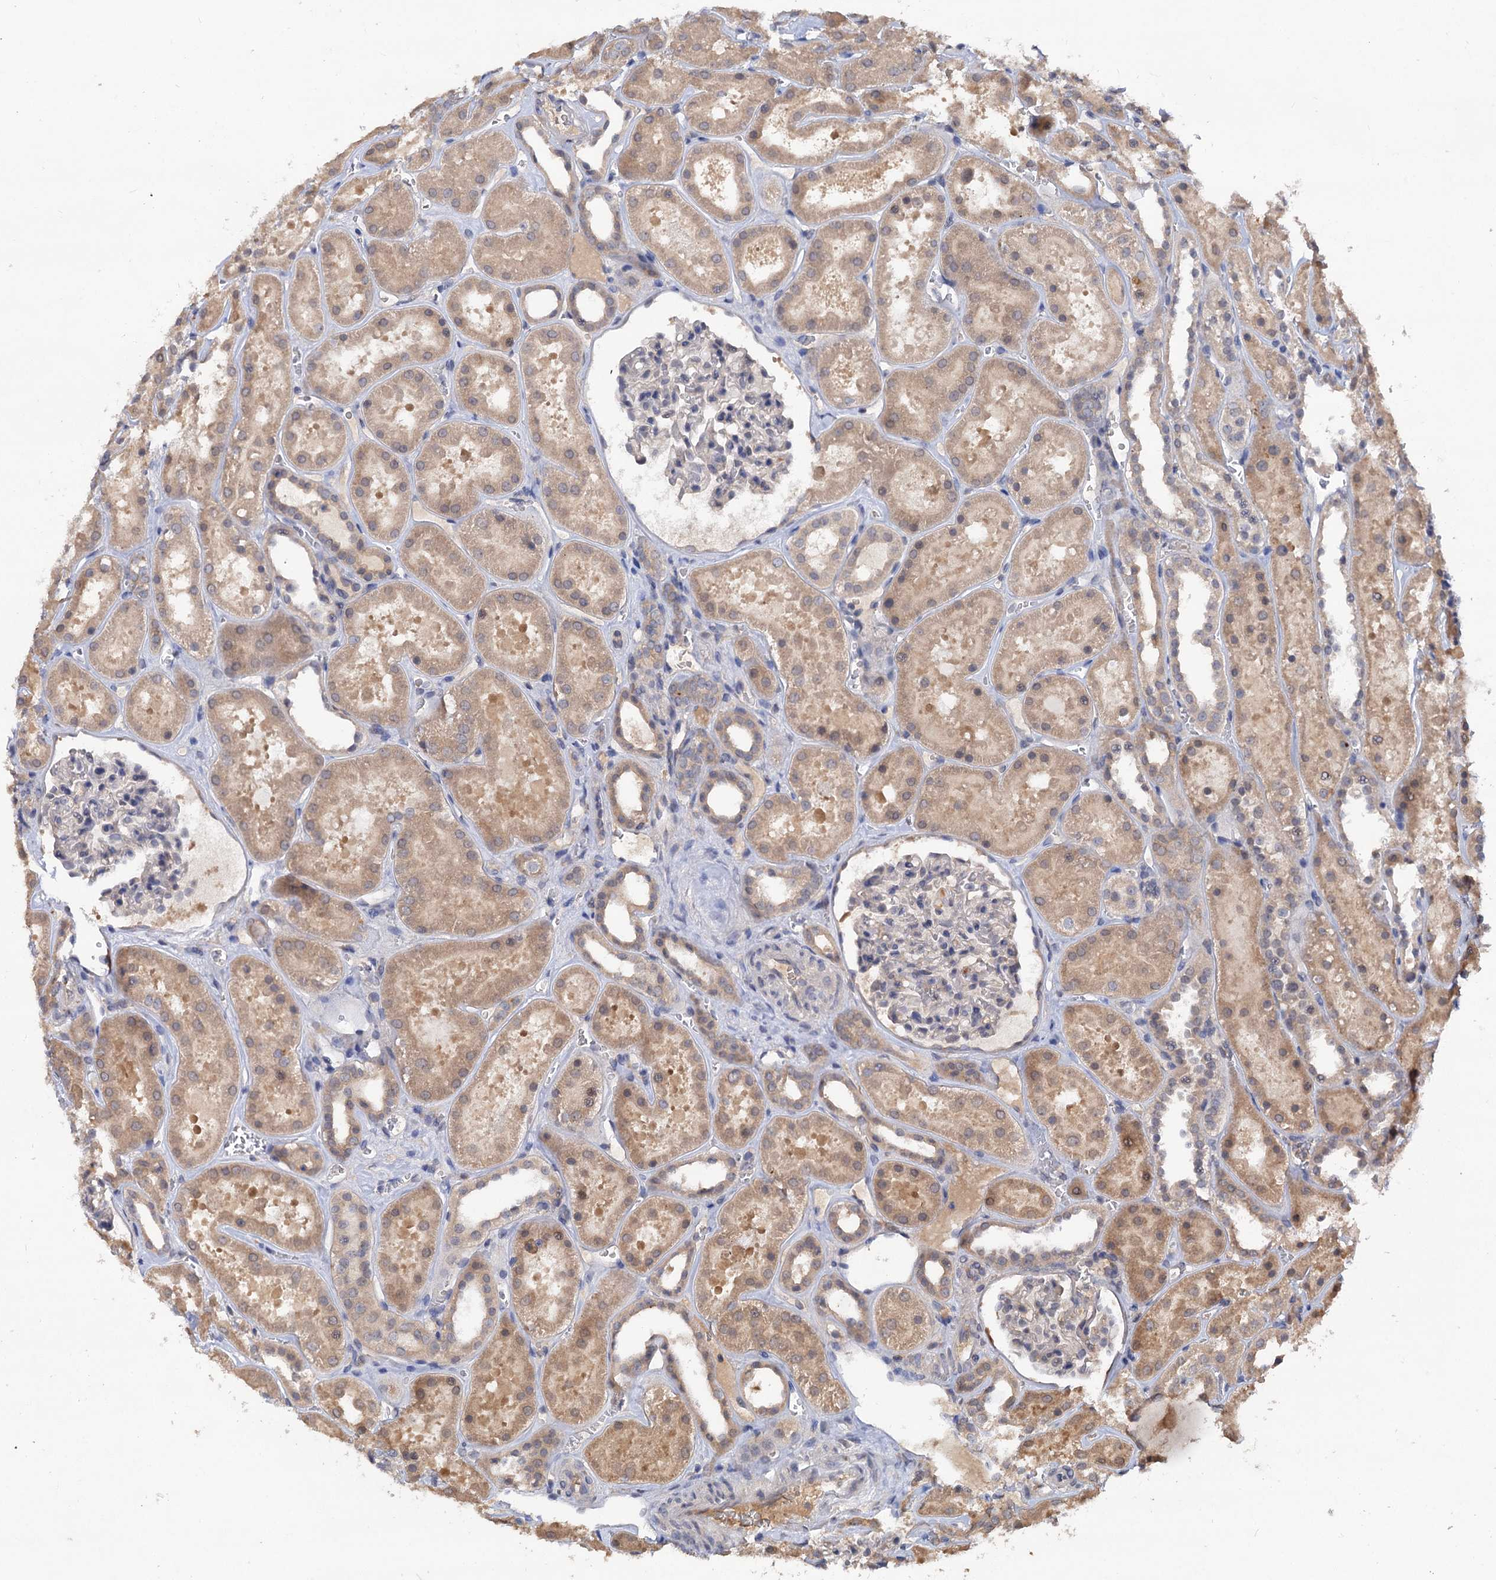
{"staining": {"intensity": "negative", "quantity": "none", "location": "none"}, "tissue": "kidney", "cell_type": "Cells in glomeruli", "image_type": "normal", "snomed": [{"axis": "morphology", "description": "Normal tissue, NOS"}, {"axis": "topography", "description": "Kidney"}], "caption": "DAB (3,3'-diaminobenzidine) immunohistochemical staining of unremarkable kidney shows no significant expression in cells in glomeruli. (Stains: DAB (3,3'-diaminobenzidine) immunohistochemistry (IHC) with hematoxylin counter stain, Microscopy: brightfield microscopy at high magnification).", "gene": "NUDCD2", "patient": {"sex": "female", "age": 41}}